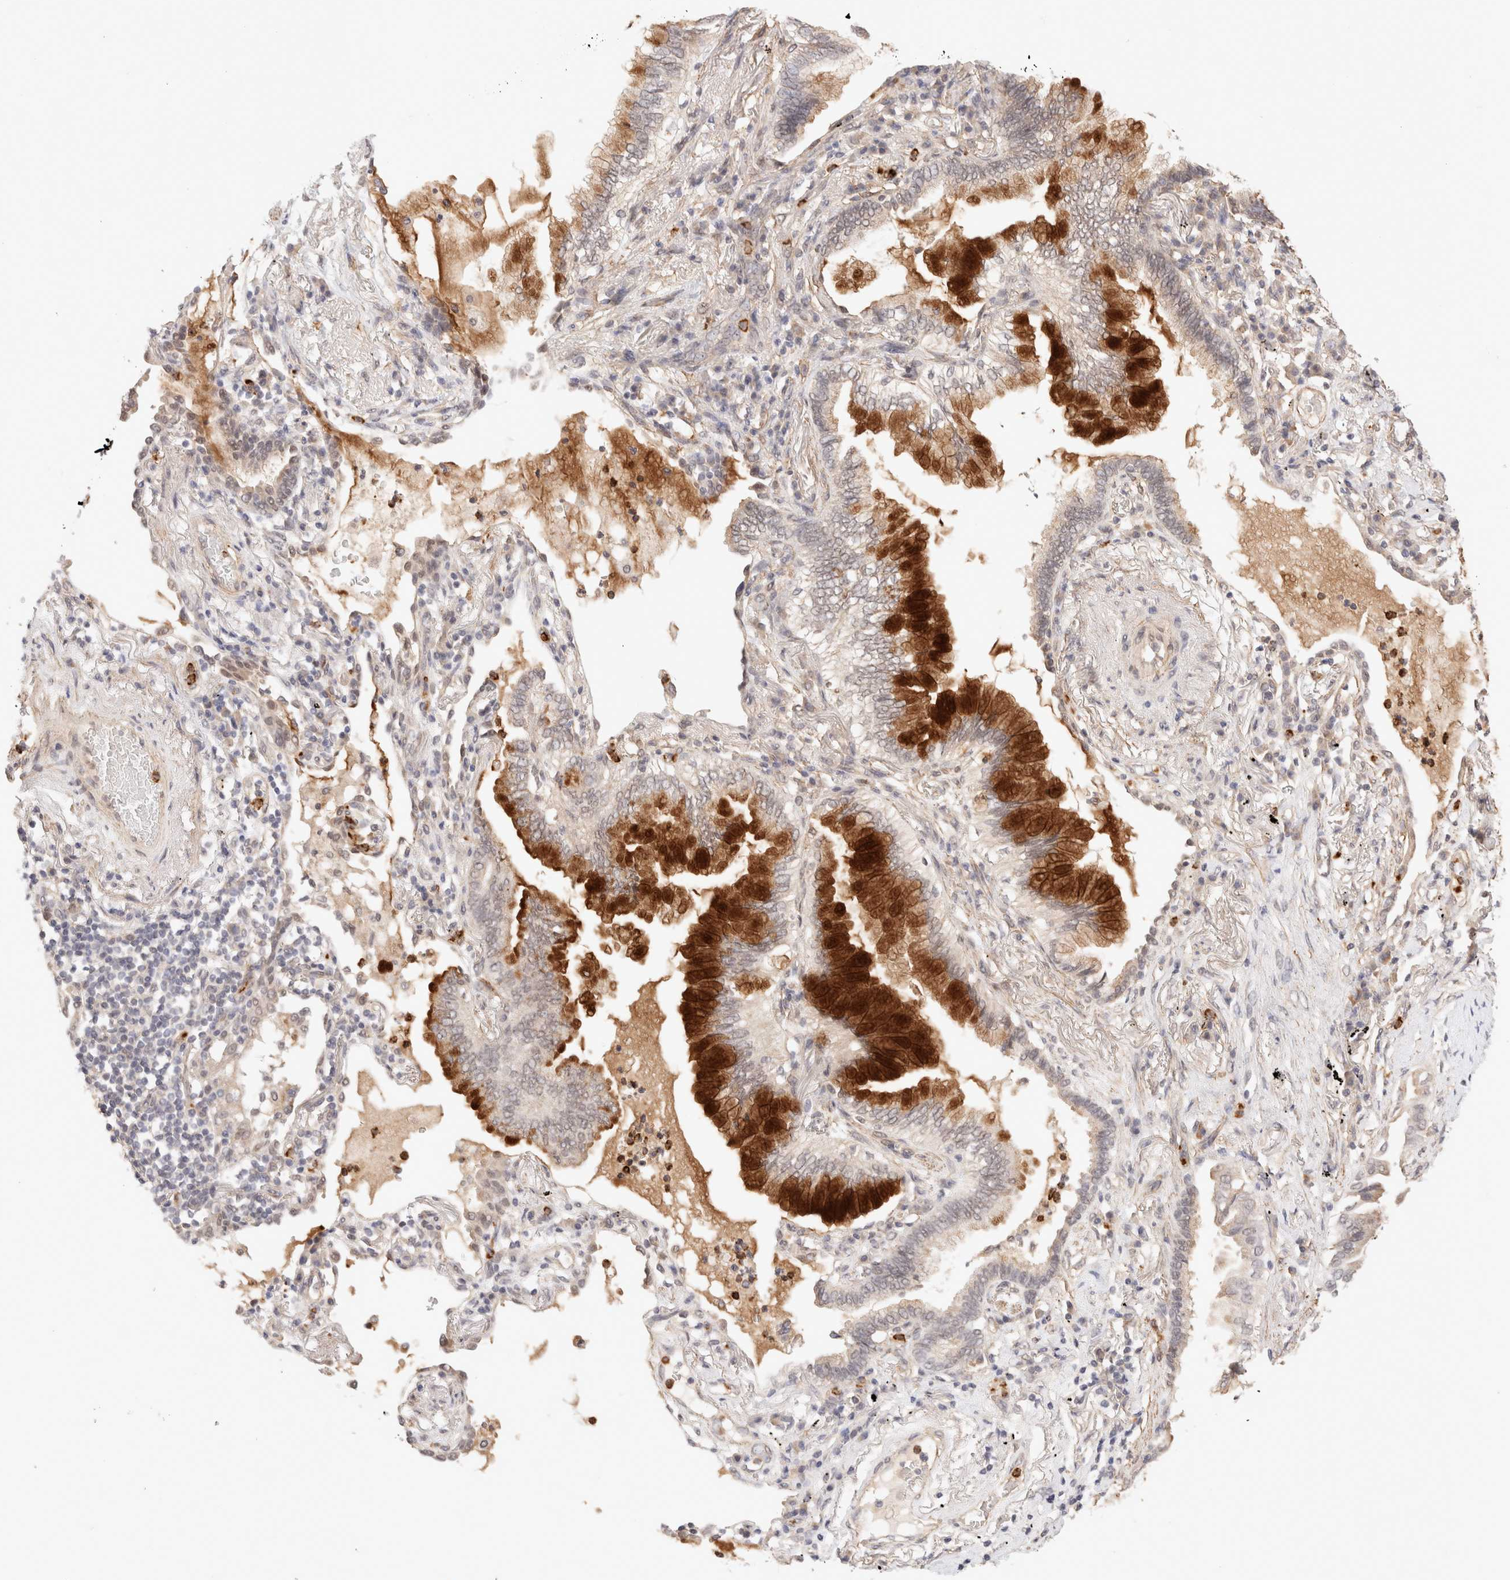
{"staining": {"intensity": "strong", "quantity": "25%-75%", "location": "cytoplasmic/membranous,nuclear"}, "tissue": "lung cancer", "cell_type": "Tumor cells", "image_type": "cancer", "snomed": [{"axis": "morphology", "description": "Adenocarcinoma, NOS"}, {"axis": "topography", "description": "Lung"}], "caption": "A high amount of strong cytoplasmic/membranous and nuclear staining is seen in about 25%-75% of tumor cells in lung cancer (adenocarcinoma) tissue.", "gene": "BRPF3", "patient": {"sex": "female", "age": 70}}